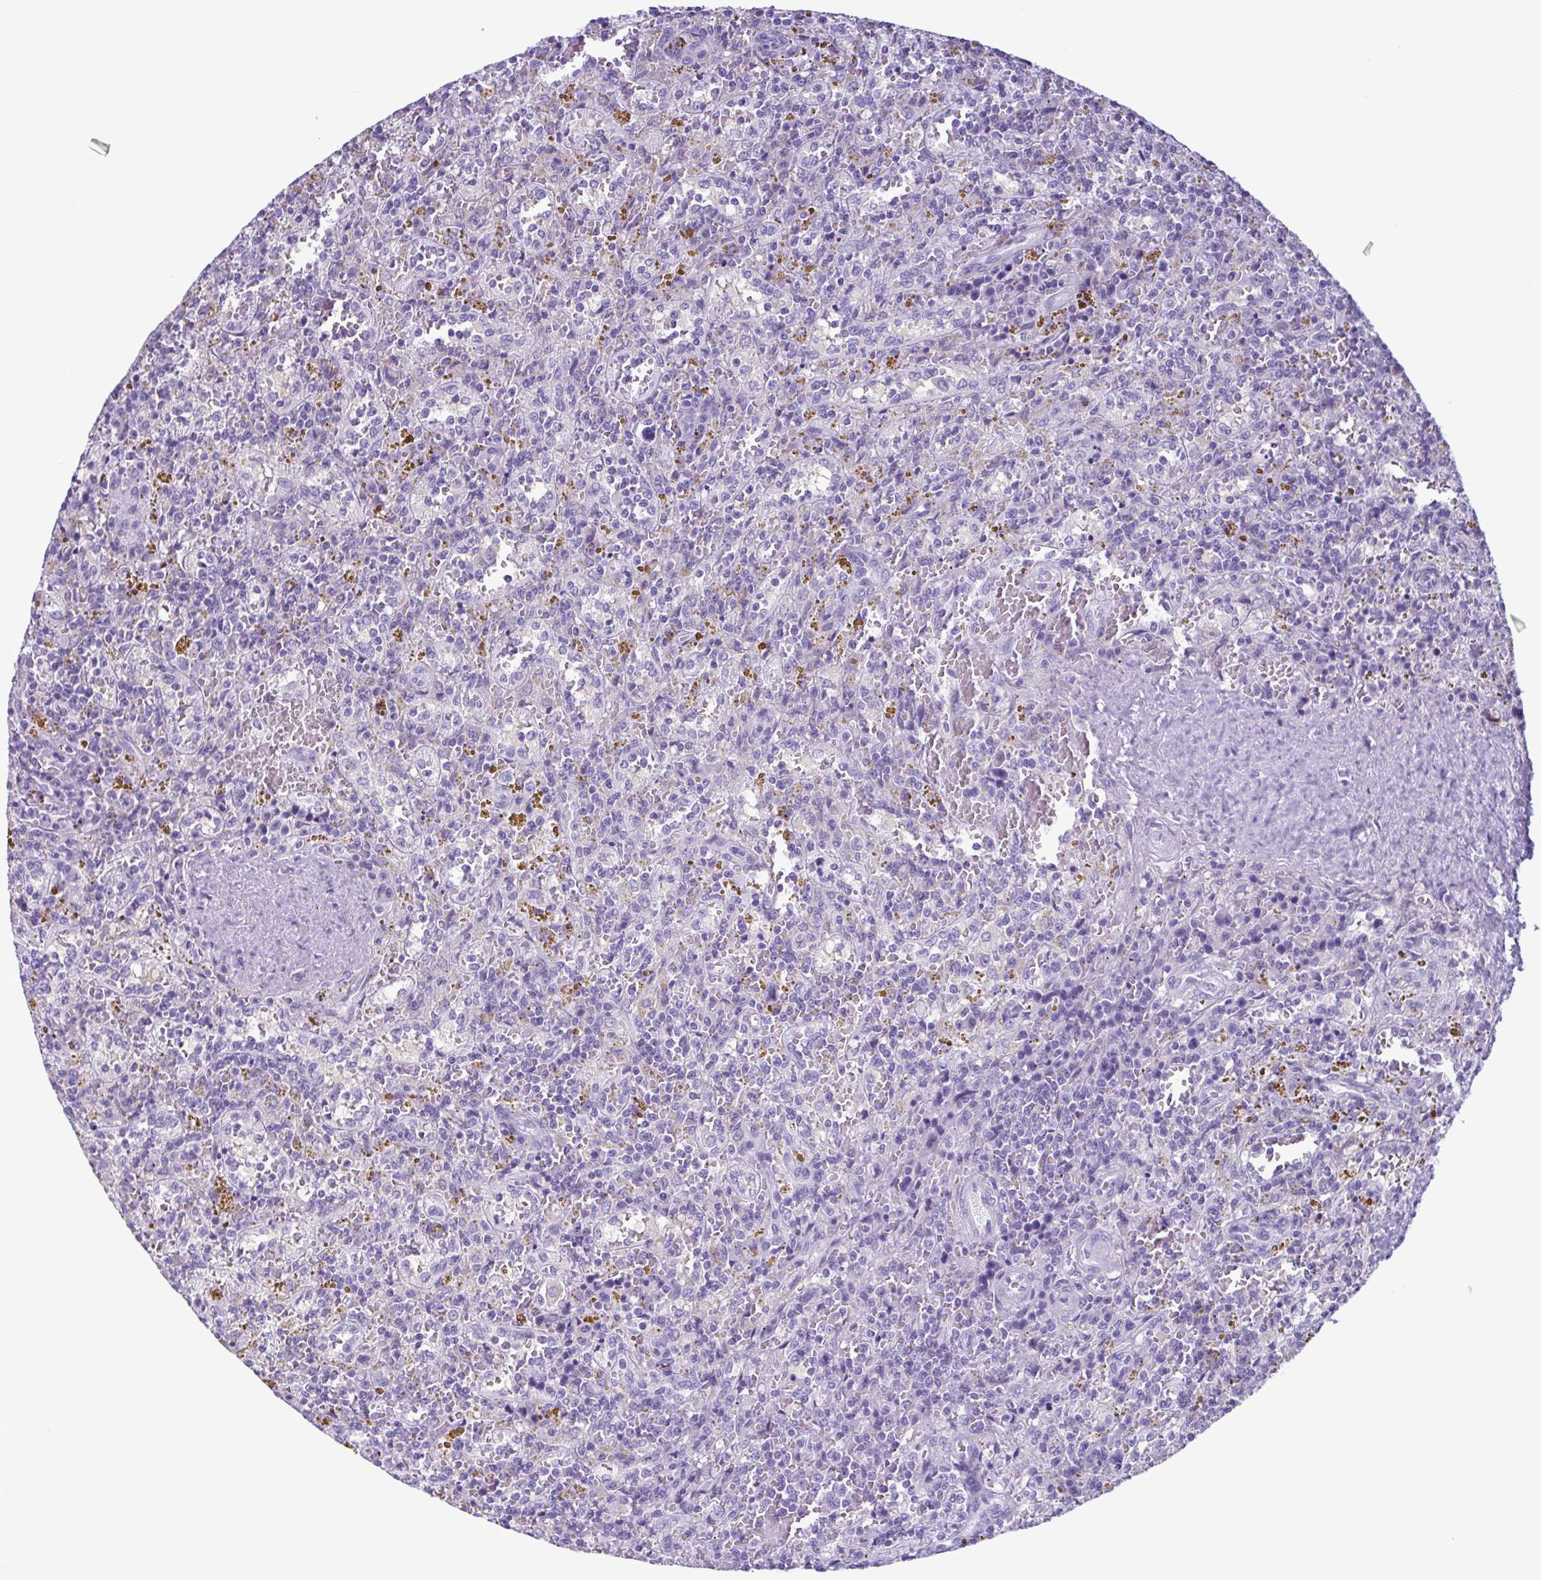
{"staining": {"intensity": "negative", "quantity": "none", "location": "none"}, "tissue": "lymphoma", "cell_type": "Tumor cells", "image_type": "cancer", "snomed": [{"axis": "morphology", "description": "Malignant lymphoma, non-Hodgkin's type, Low grade"}, {"axis": "topography", "description": "Spleen"}], "caption": "Lymphoma stained for a protein using immunohistochemistry (IHC) reveals no staining tumor cells.", "gene": "INAFM1", "patient": {"sex": "female", "age": 65}}